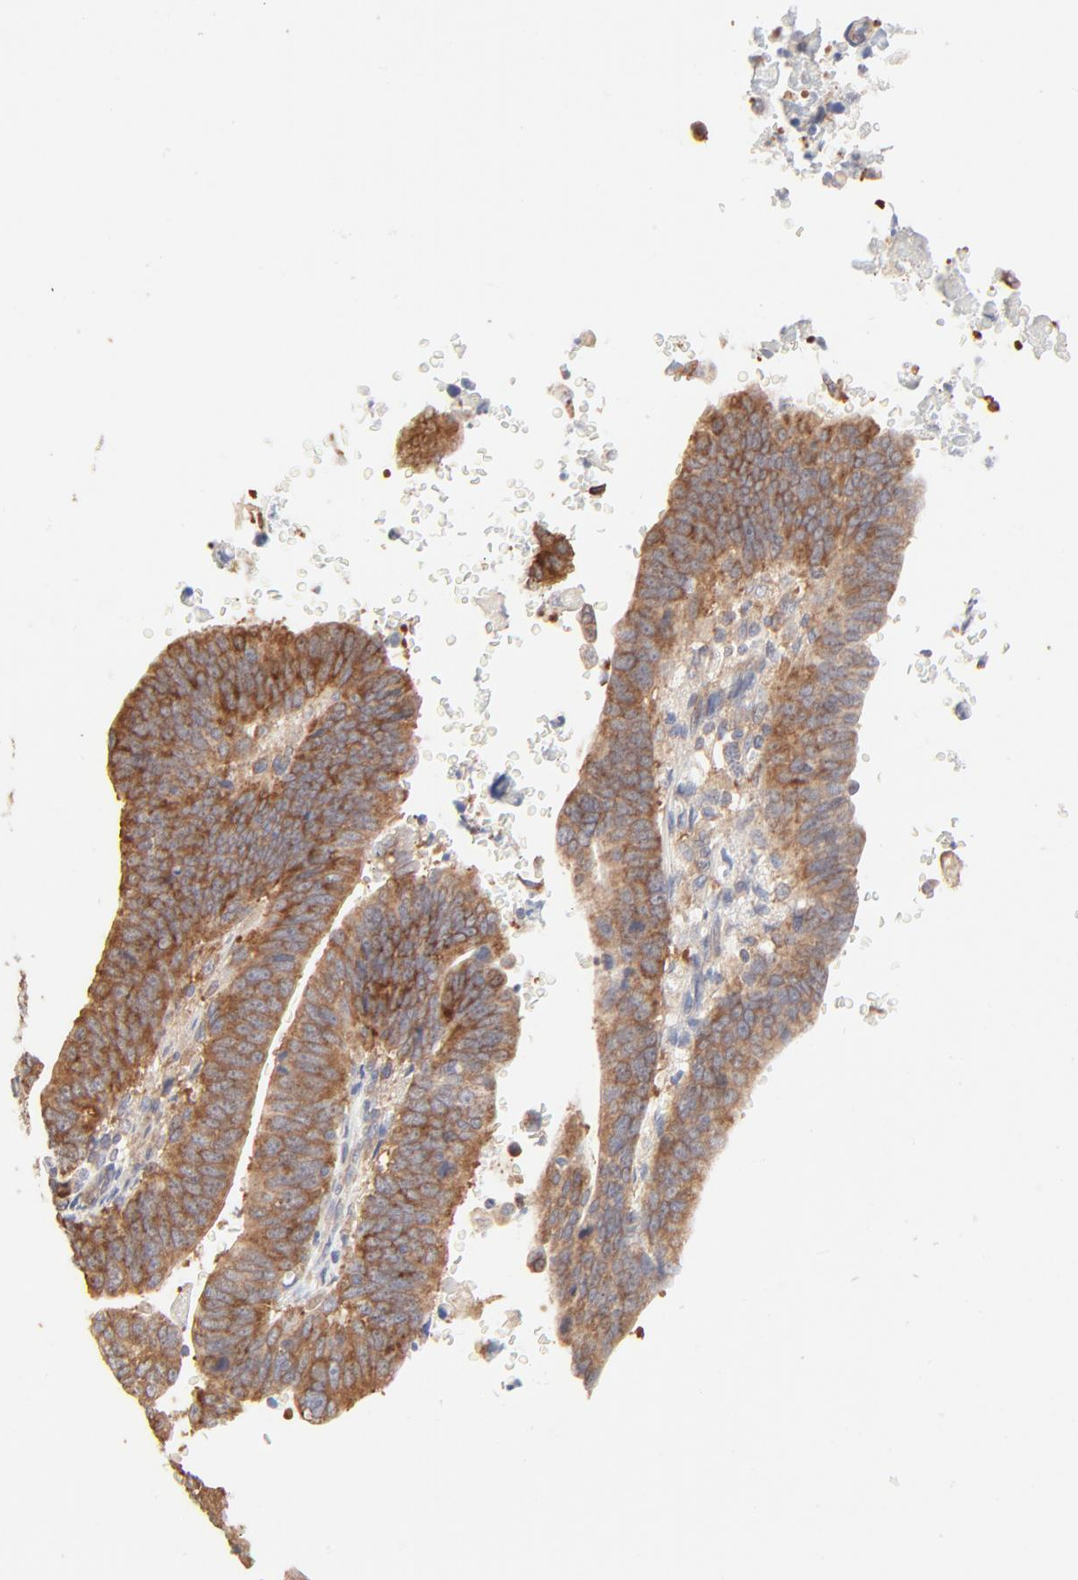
{"staining": {"intensity": "moderate", "quantity": ">75%", "location": "cytoplasmic/membranous"}, "tissue": "stomach cancer", "cell_type": "Tumor cells", "image_type": "cancer", "snomed": [{"axis": "morphology", "description": "Adenocarcinoma, NOS"}, {"axis": "topography", "description": "Stomach, upper"}], "caption": "Human adenocarcinoma (stomach) stained for a protein (brown) demonstrates moderate cytoplasmic/membranous positive expression in approximately >75% of tumor cells.", "gene": "RPS20", "patient": {"sex": "female", "age": 50}}